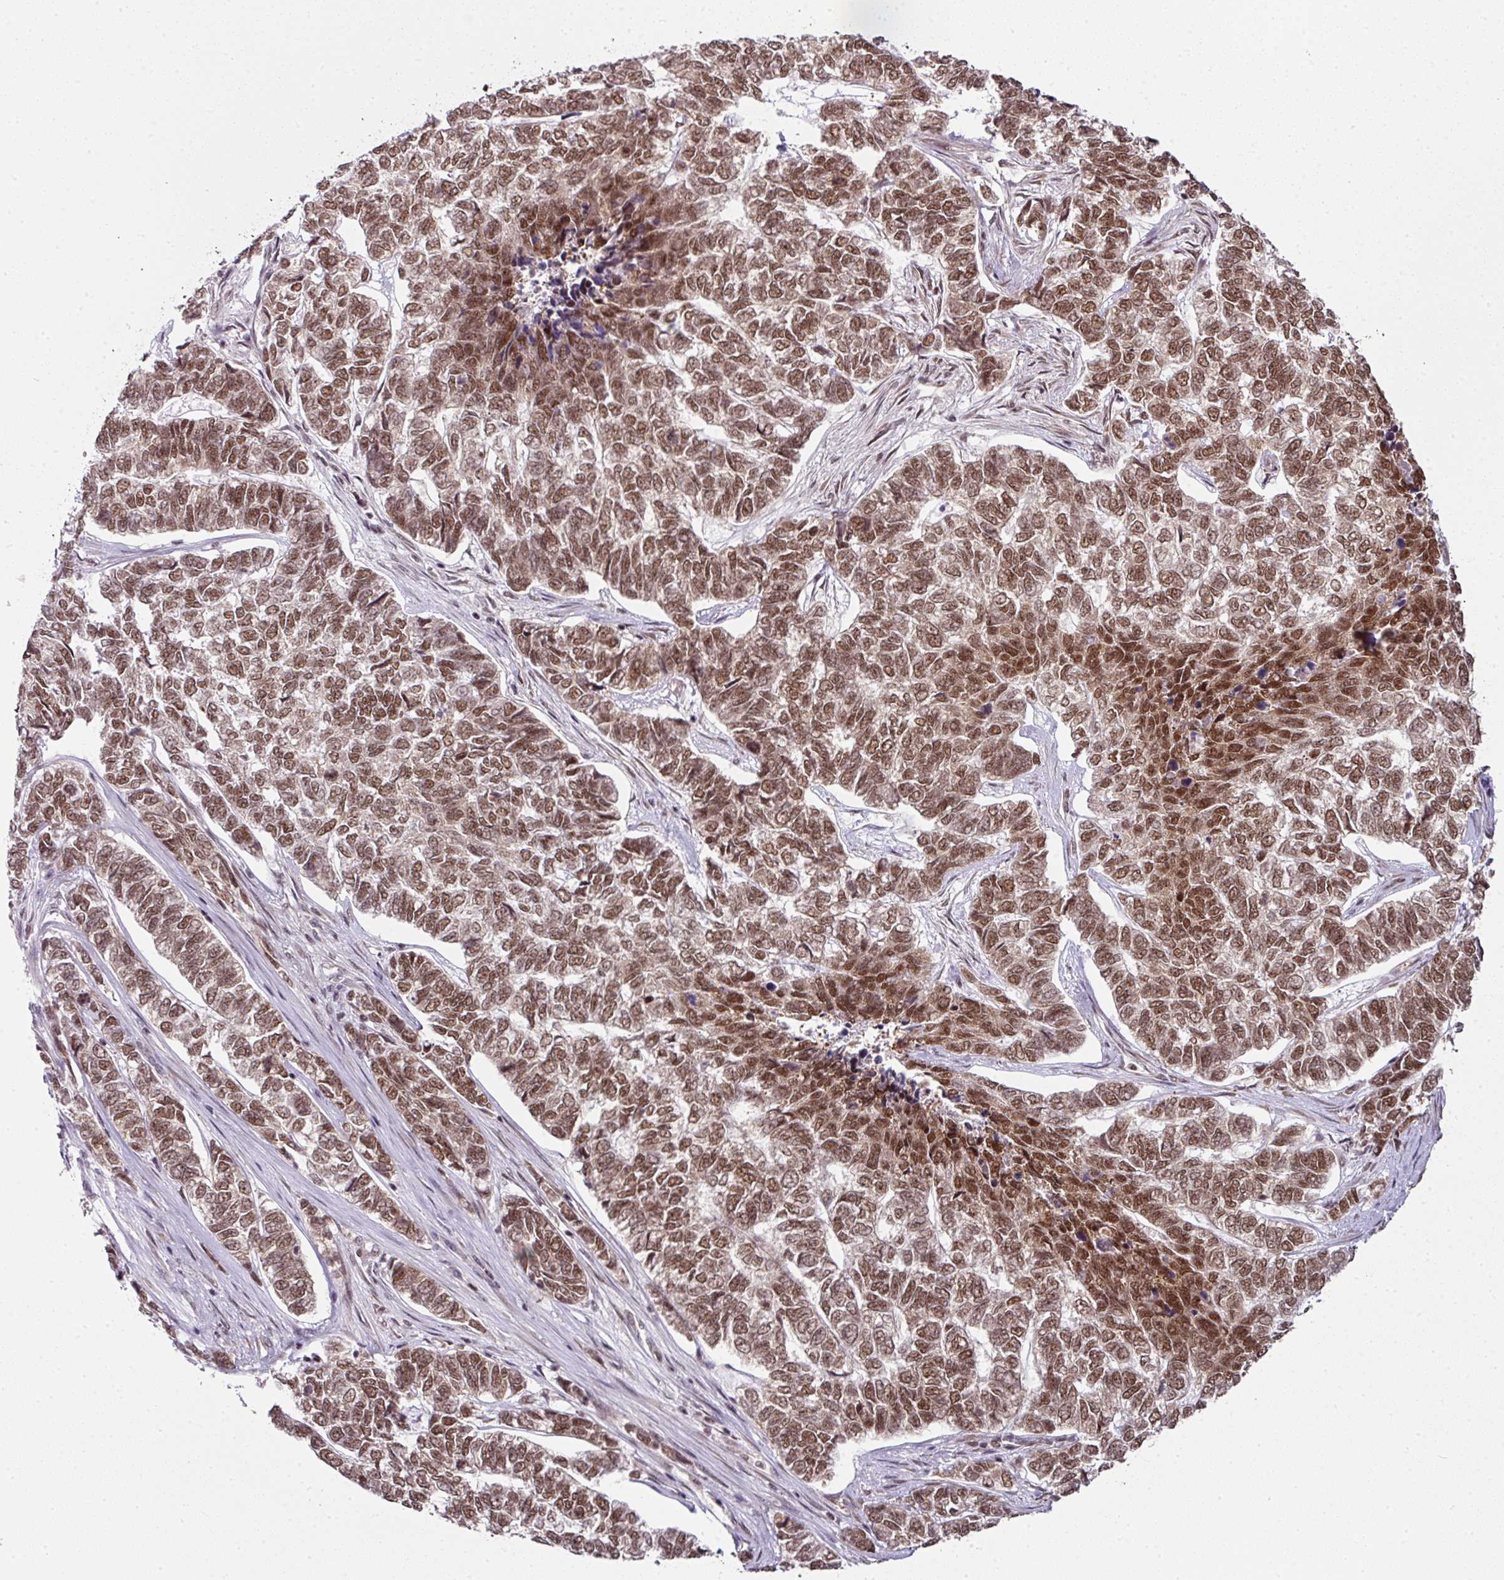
{"staining": {"intensity": "moderate", "quantity": ">75%", "location": "nuclear"}, "tissue": "skin cancer", "cell_type": "Tumor cells", "image_type": "cancer", "snomed": [{"axis": "morphology", "description": "Basal cell carcinoma"}, {"axis": "topography", "description": "Skin"}], "caption": "Protein staining of basal cell carcinoma (skin) tissue displays moderate nuclear staining in approximately >75% of tumor cells. Immunohistochemistry (ihc) stains the protein of interest in brown and the nuclei are stained blue.", "gene": "NFYA", "patient": {"sex": "female", "age": 65}}